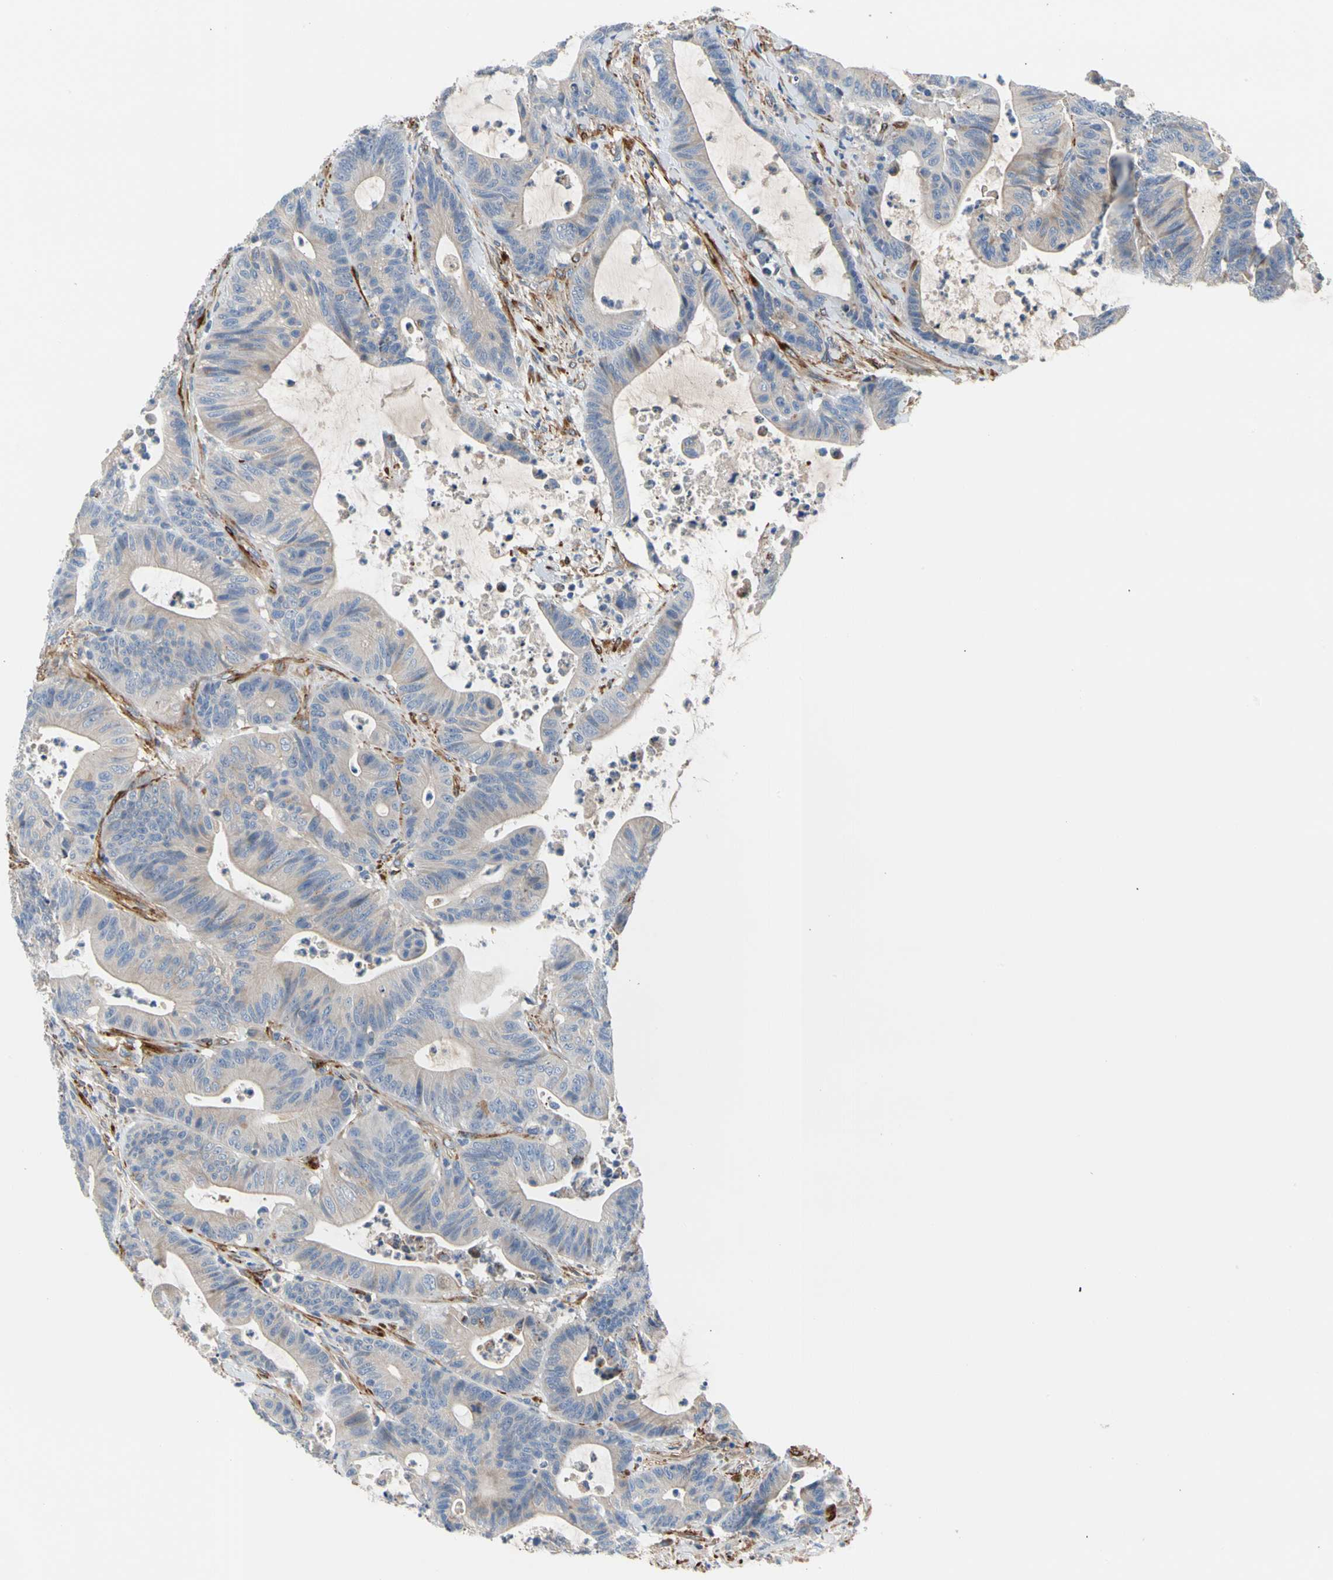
{"staining": {"intensity": "negative", "quantity": "none", "location": "none"}, "tissue": "colorectal cancer", "cell_type": "Tumor cells", "image_type": "cancer", "snomed": [{"axis": "morphology", "description": "Adenocarcinoma, NOS"}, {"axis": "topography", "description": "Colon"}], "caption": "Colorectal cancer (adenocarcinoma) was stained to show a protein in brown. There is no significant expression in tumor cells.", "gene": "ENTREP3", "patient": {"sex": "female", "age": 84}}